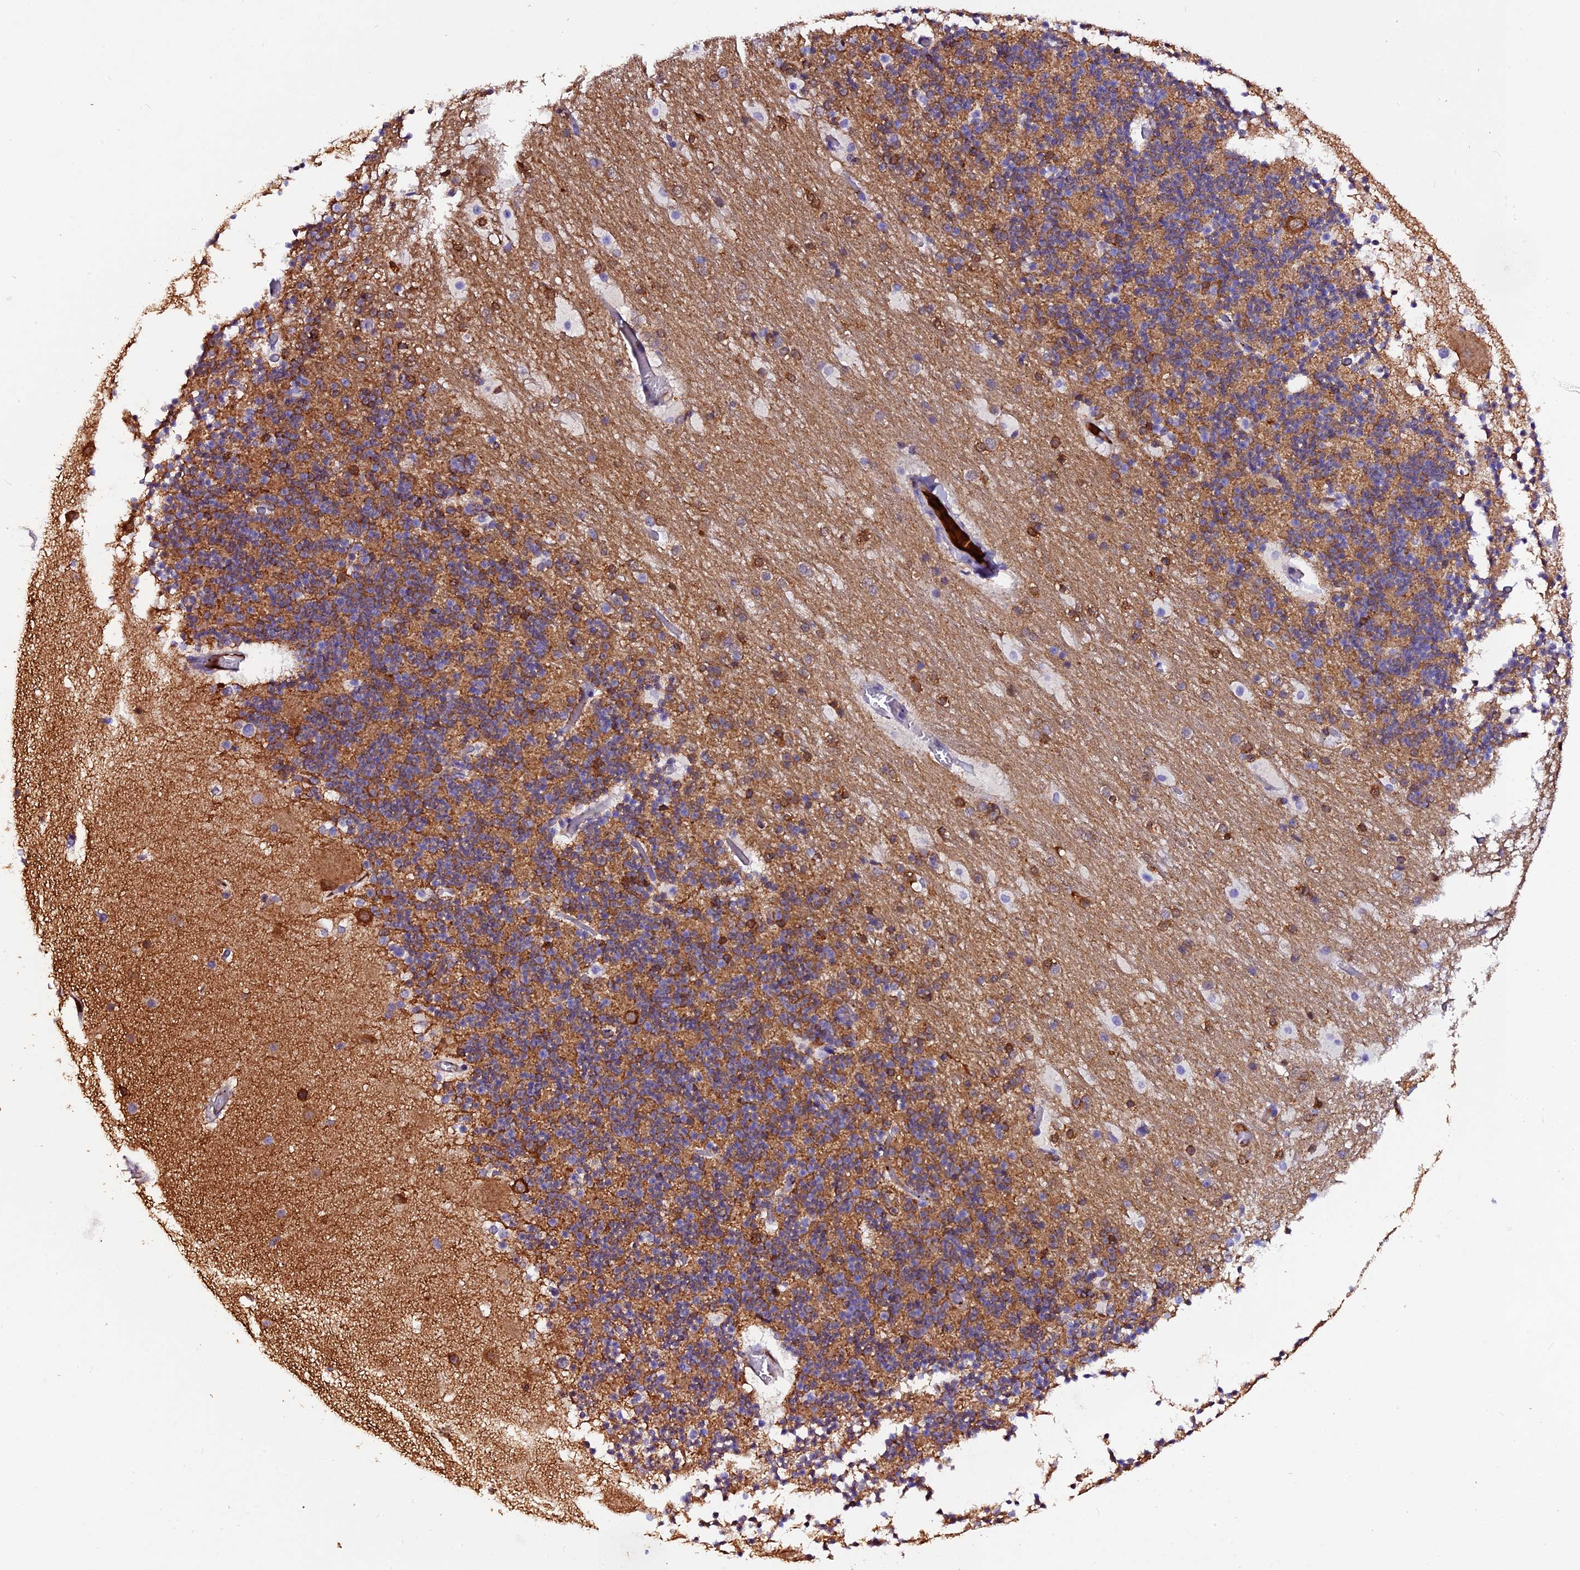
{"staining": {"intensity": "moderate", "quantity": "25%-75%", "location": "cytoplasmic/membranous"}, "tissue": "cerebellum", "cell_type": "Cells in granular layer", "image_type": "normal", "snomed": [{"axis": "morphology", "description": "Normal tissue, NOS"}, {"axis": "topography", "description": "Cerebellum"}], "caption": "IHC photomicrograph of benign cerebellum: human cerebellum stained using IHC demonstrates medium levels of moderate protein expression localized specifically in the cytoplasmic/membranous of cells in granular layer, appearing as a cytoplasmic/membranous brown color.", "gene": "PZP", "patient": {"sex": "male", "age": 57}}